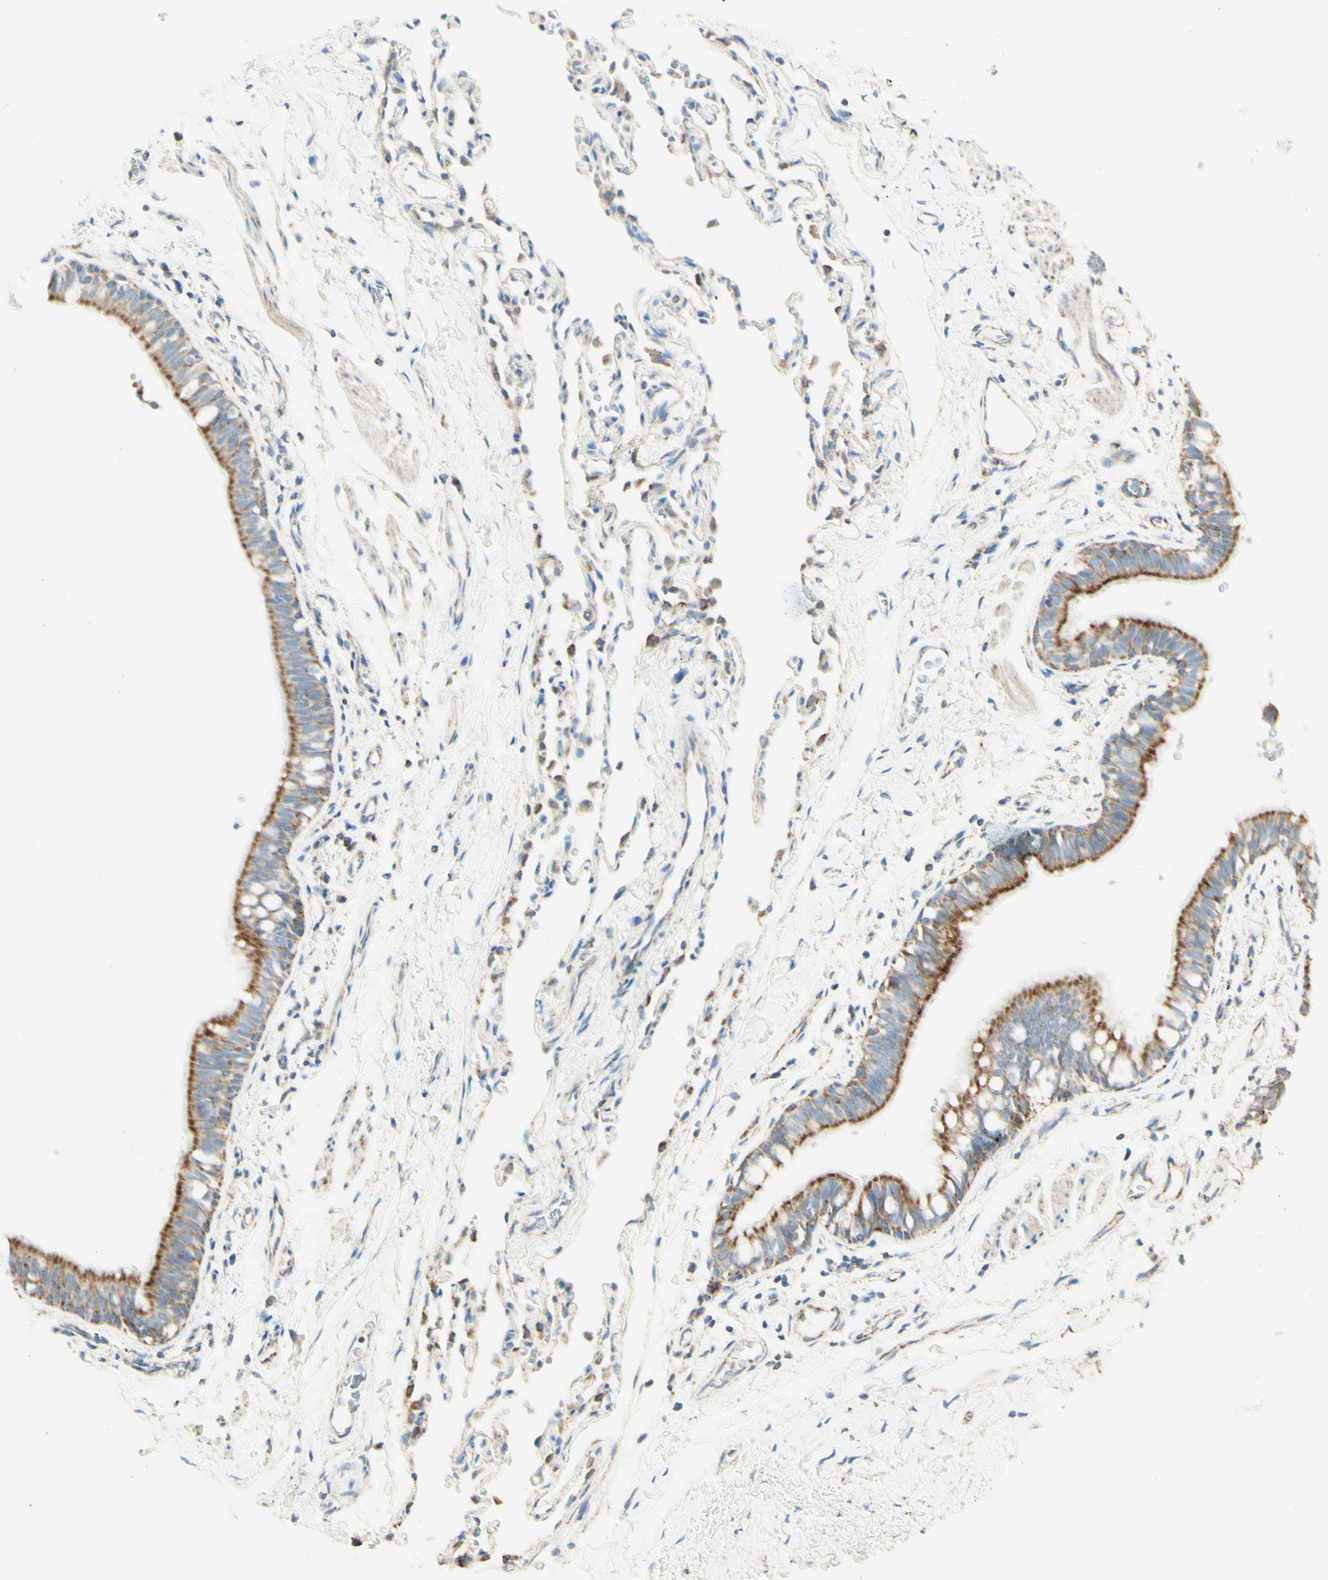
{"staining": {"intensity": "moderate", "quantity": ">75%", "location": "cytoplasmic/membranous"}, "tissue": "bronchus", "cell_type": "Respiratory epithelial cells", "image_type": "normal", "snomed": [{"axis": "morphology", "description": "Normal tissue, NOS"}, {"axis": "topography", "description": "Bronchus"}, {"axis": "topography", "description": "Lung"}], "caption": "Respiratory epithelial cells exhibit medium levels of moderate cytoplasmic/membranous staining in approximately >75% of cells in unremarkable human bronchus. (DAB (3,3'-diaminobenzidine) IHC with brightfield microscopy, high magnification).", "gene": "ARMC10", "patient": {"sex": "male", "age": 64}}